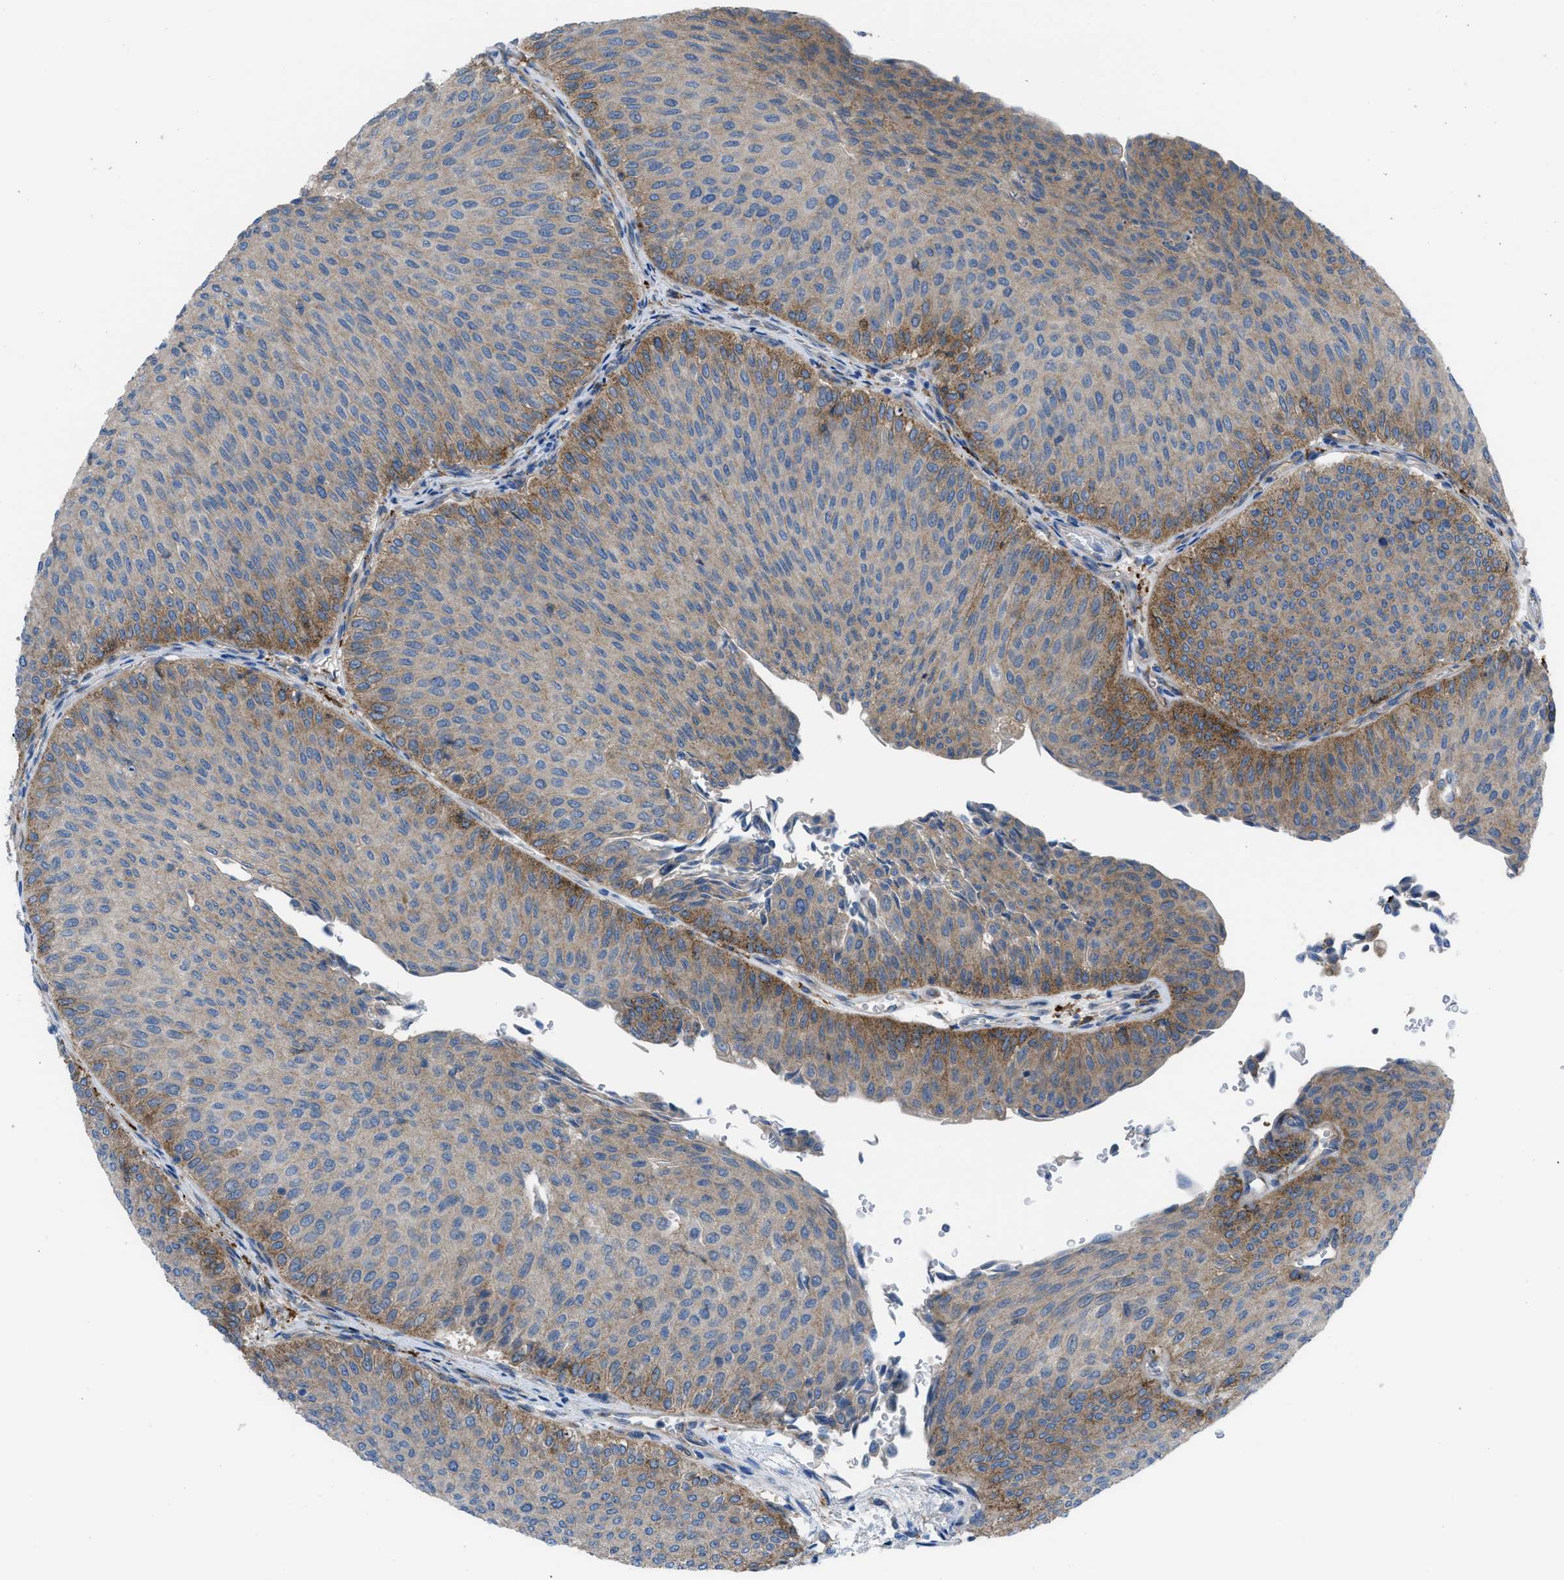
{"staining": {"intensity": "moderate", "quantity": ">75%", "location": "cytoplasmic/membranous"}, "tissue": "urothelial cancer", "cell_type": "Tumor cells", "image_type": "cancer", "snomed": [{"axis": "morphology", "description": "Urothelial carcinoma, Low grade"}, {"axis": "topography", "description": "Urinary bladder"}], "caption": "Urothelial cancer stained with immunohistochemistry displays moderate cytoplasmic/membranous staining in approximately >75% of tumor cells.", "gene": "EGFR", "patient": {"sex": "male", "age": 78}}